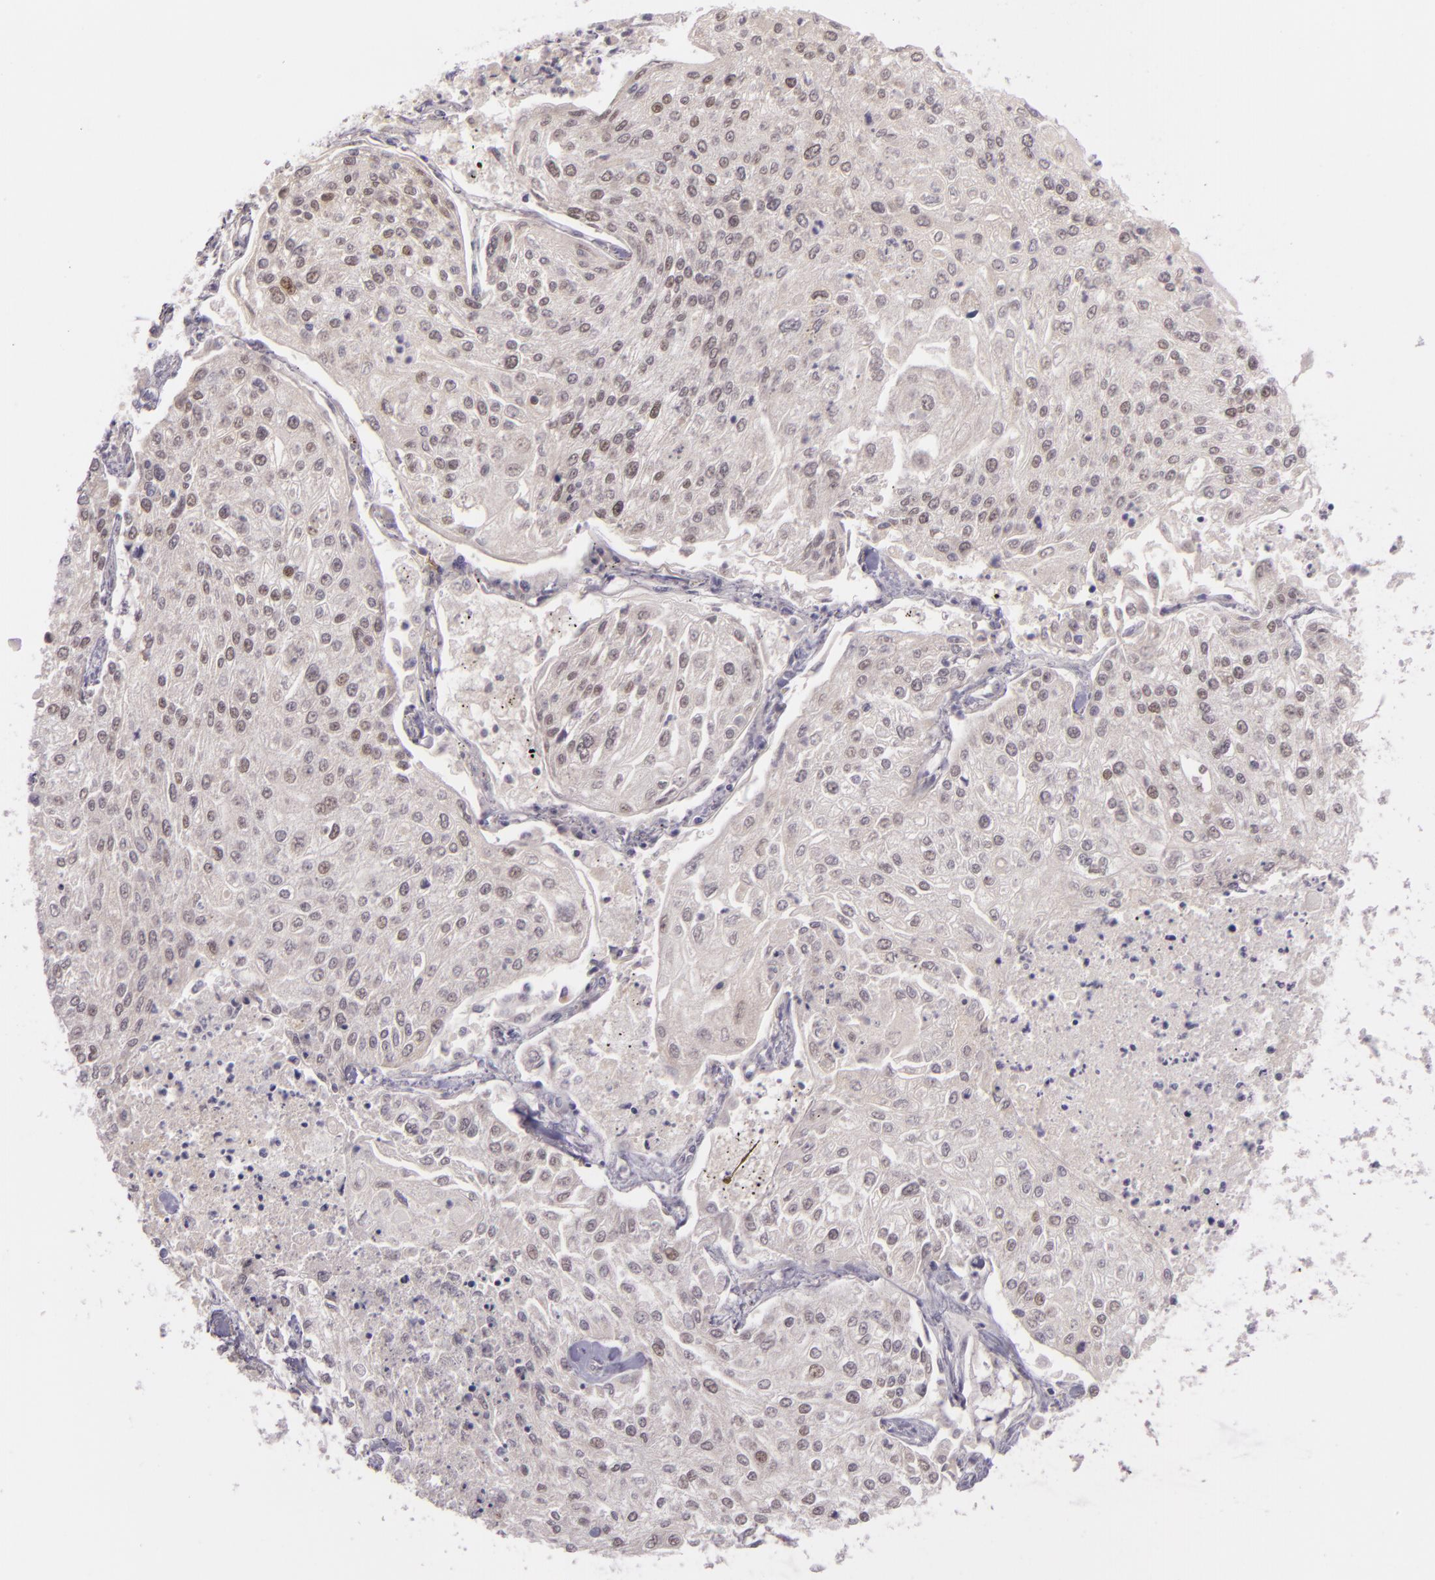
{"staining": {"intensity": "negative", "quantity": "none", "location": "none"}, "tissue": "lung cancer", "cell_type": "Tumor cells", "image_type": "cancer", "snomed": [{"axis": "morphology", "description": "Squamous cell carcinoma, NOS"}, {"axis": "topography", "description": "Lung"}], "caption": "This is an immunohistochemistry photomicrograph of lung cancer. There is no expression in tumor cells.", "gene": "CHEK2", "patient": {"sex": "male", "age": 75}}